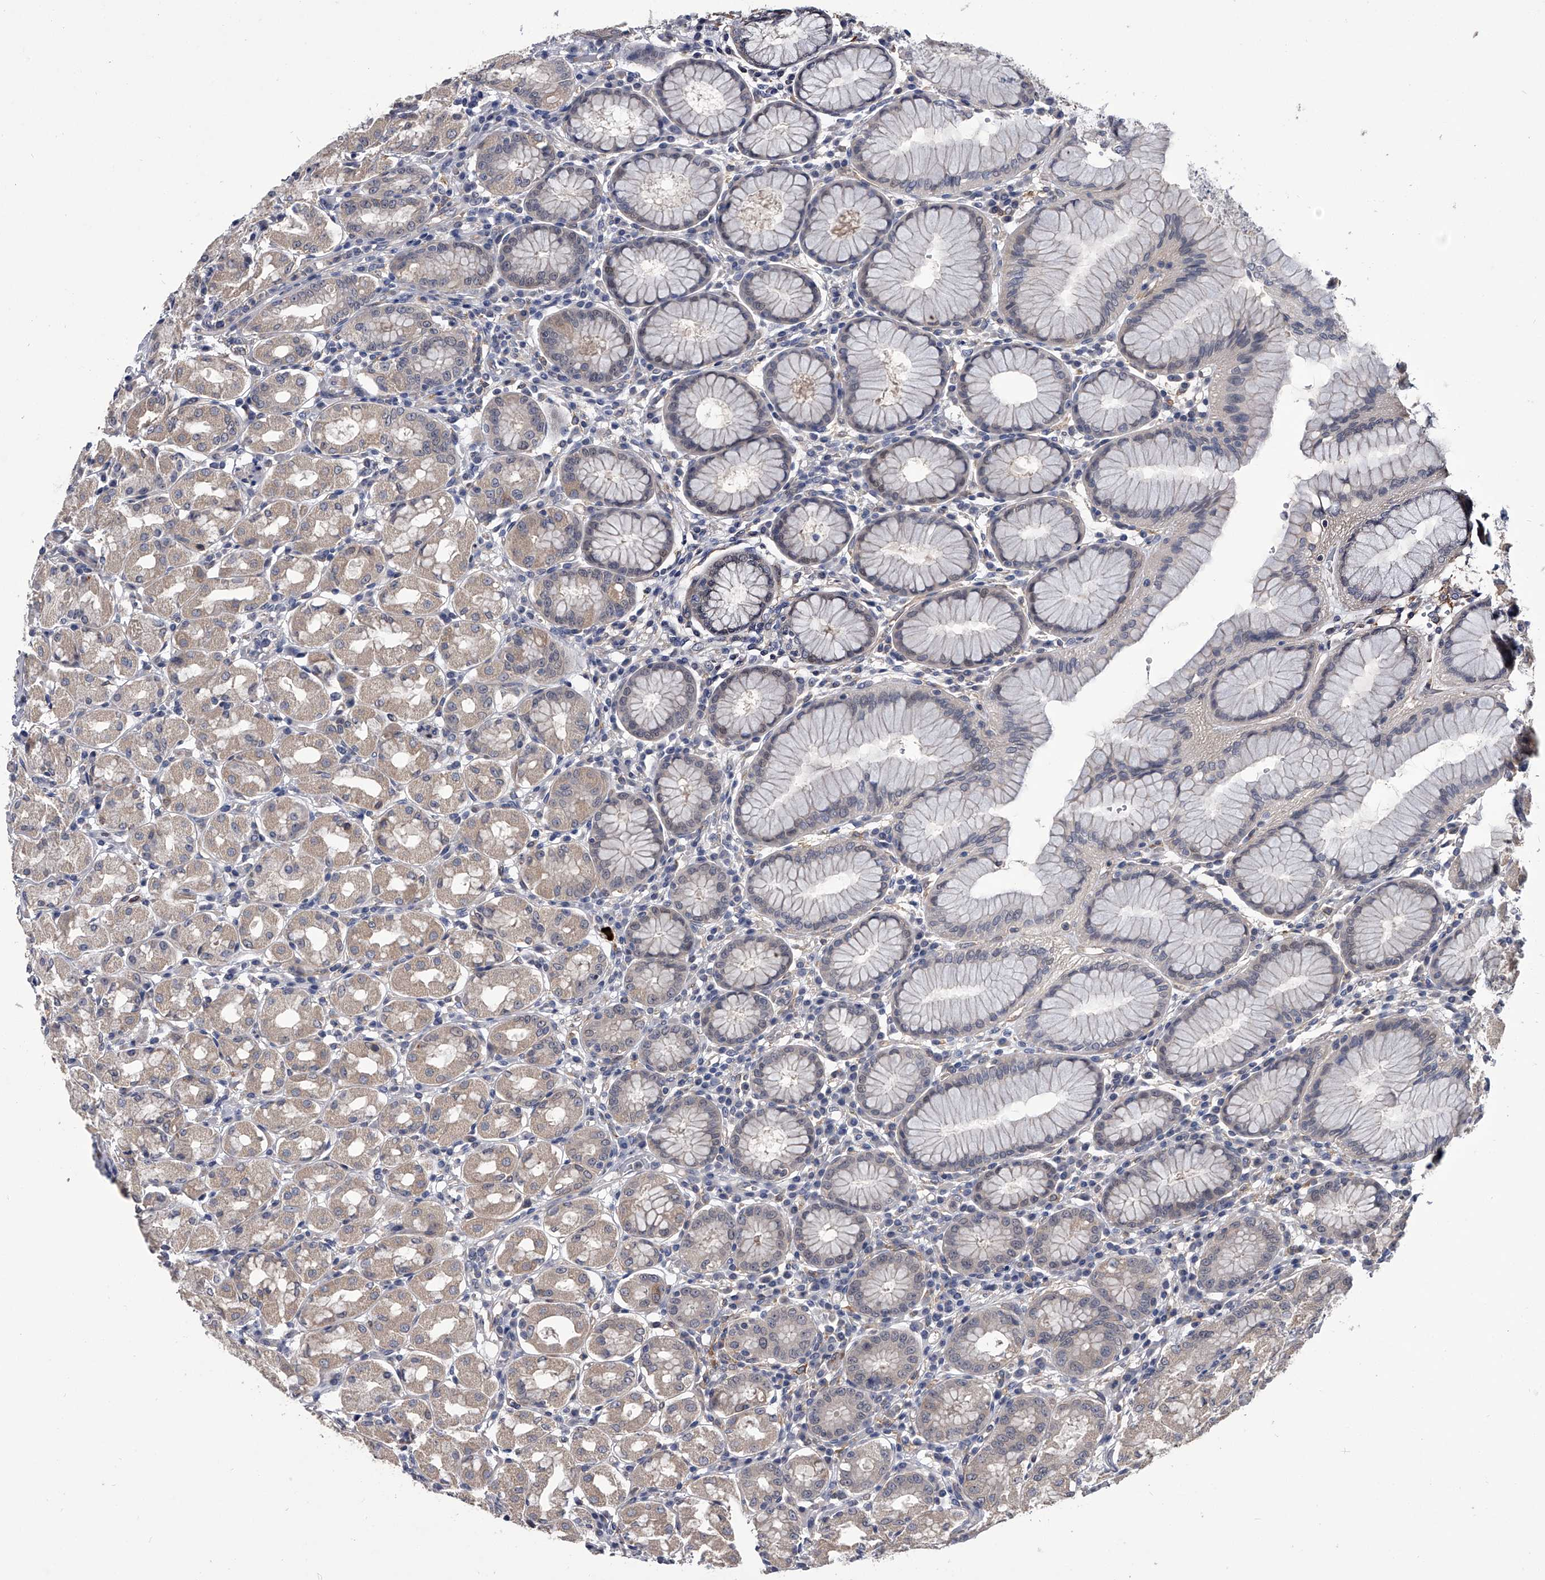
{"staining": {"intensity": "weak", "quantity": "25%-75%", "location": "cytoplasmic/membranous"}, "tissue": "stomach", "cell_type": "Glandular cells", "image_type": "normal", "snomed": [{"axis": "morphology", "description": "Normal tissue, NOS"}, {"axis": "topography", "description": "Stomach"}, {"axis": "topography", "description": "Stomach, lower"}], "caption": "Brown immunohistochemical staining in benign stomach reveals weak cytoplasmic/membranous expression in about 25%-75% of glandular cells. The staining was performed using DAB, with brown indicating positive protein expression. Nuclei are stained blue with hematoxylin.", "gene": "MAP4K3", "patient": {"sex": "female", "age": 56}}